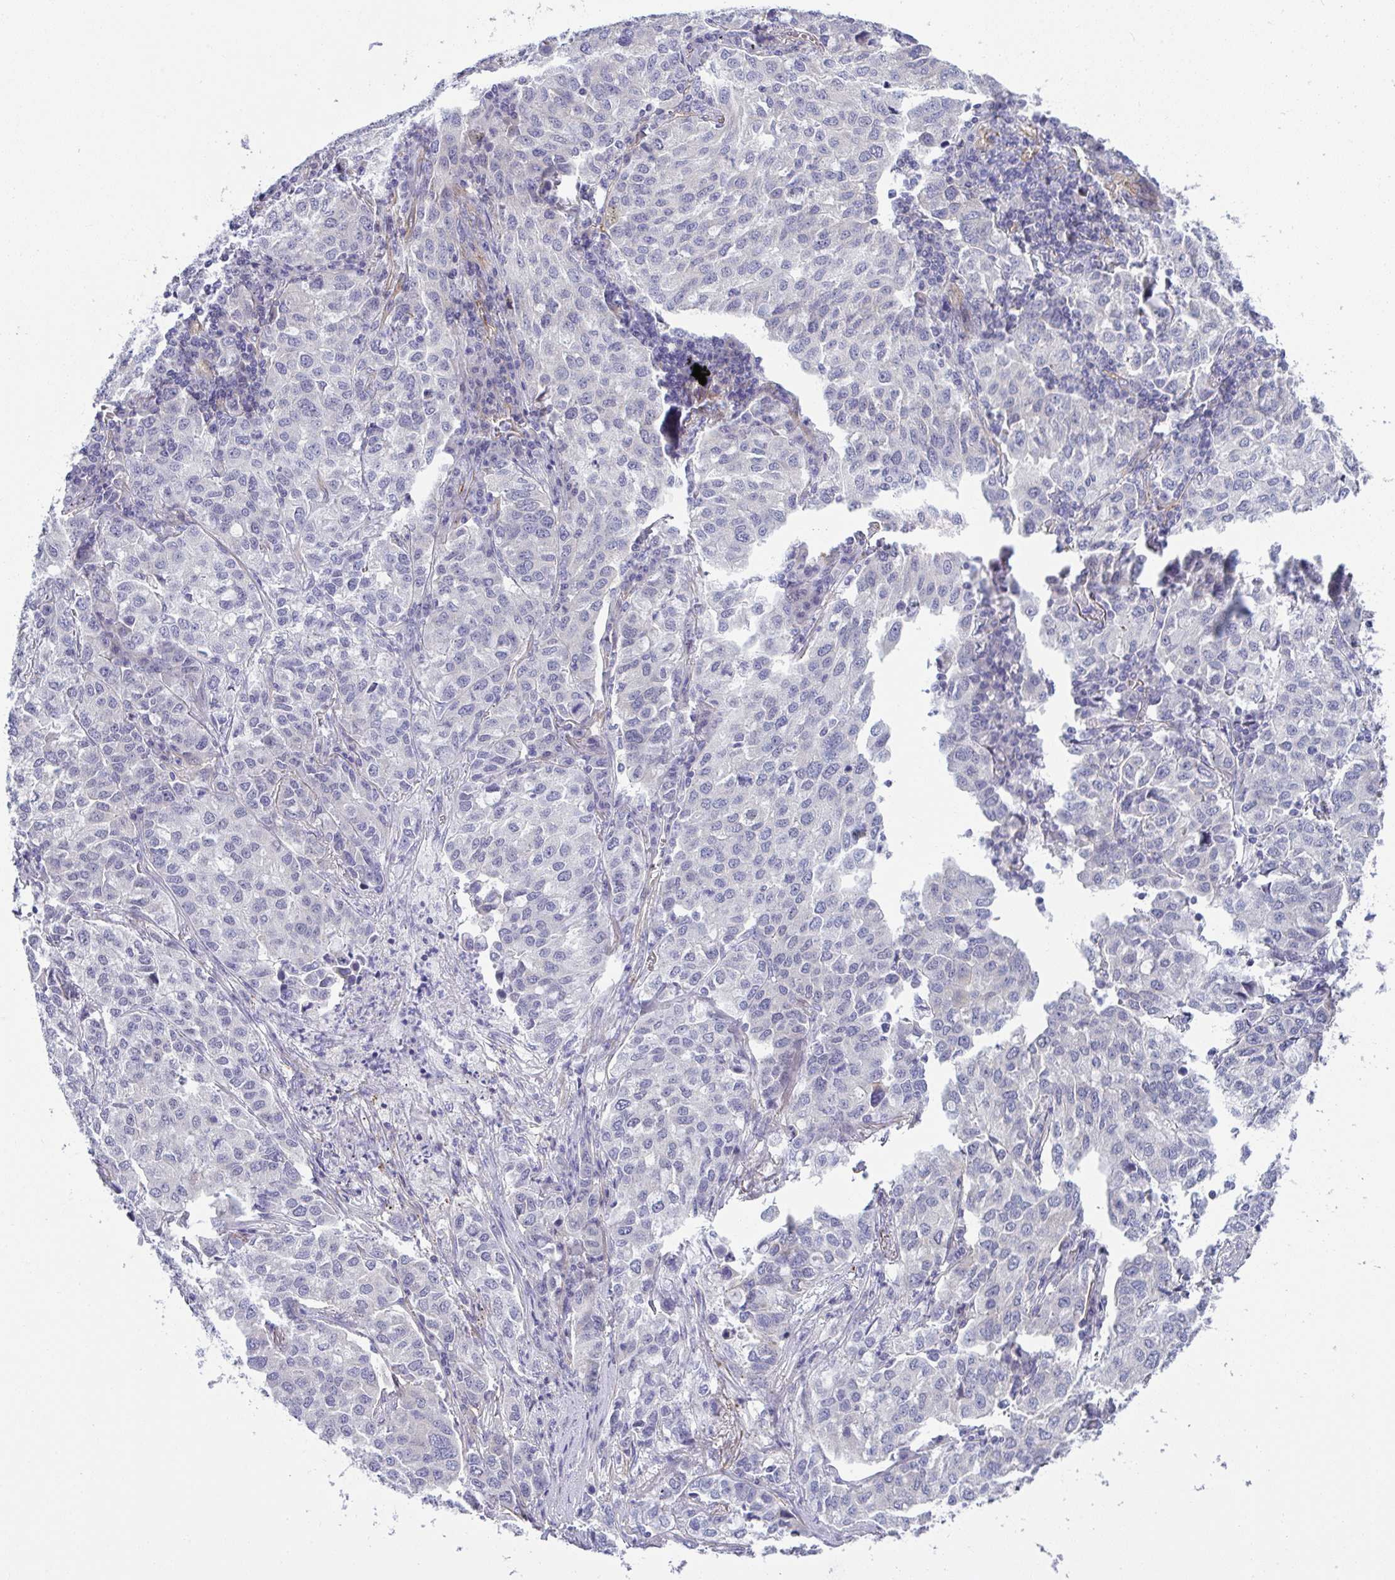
{"staining": {"intensity": "negative", "quantity": "none", "location": "none"}, "tissue": "lung cancer", "cell_type": "Tumor cells", "image_type": "cancer", "snomed": [{"axis": "morphology", "description": "Adenocarcinoma, NOS"}, {"axis": "morphology", "description": "Adenocarcinoma, metastatic, NOS"}, {"axis": "topography", "description": "Lymph node"}, {"axis": "topography", "description": "Lung"}], "caption": "An immunohistochemistry (IHC) histopathology image of lung adenocarcinoma is shown. There is no staining in tumor cells of lung adenocarcinoma.", "gene": "MYL12A", "patient": {"sex": "female", "age": 65}}